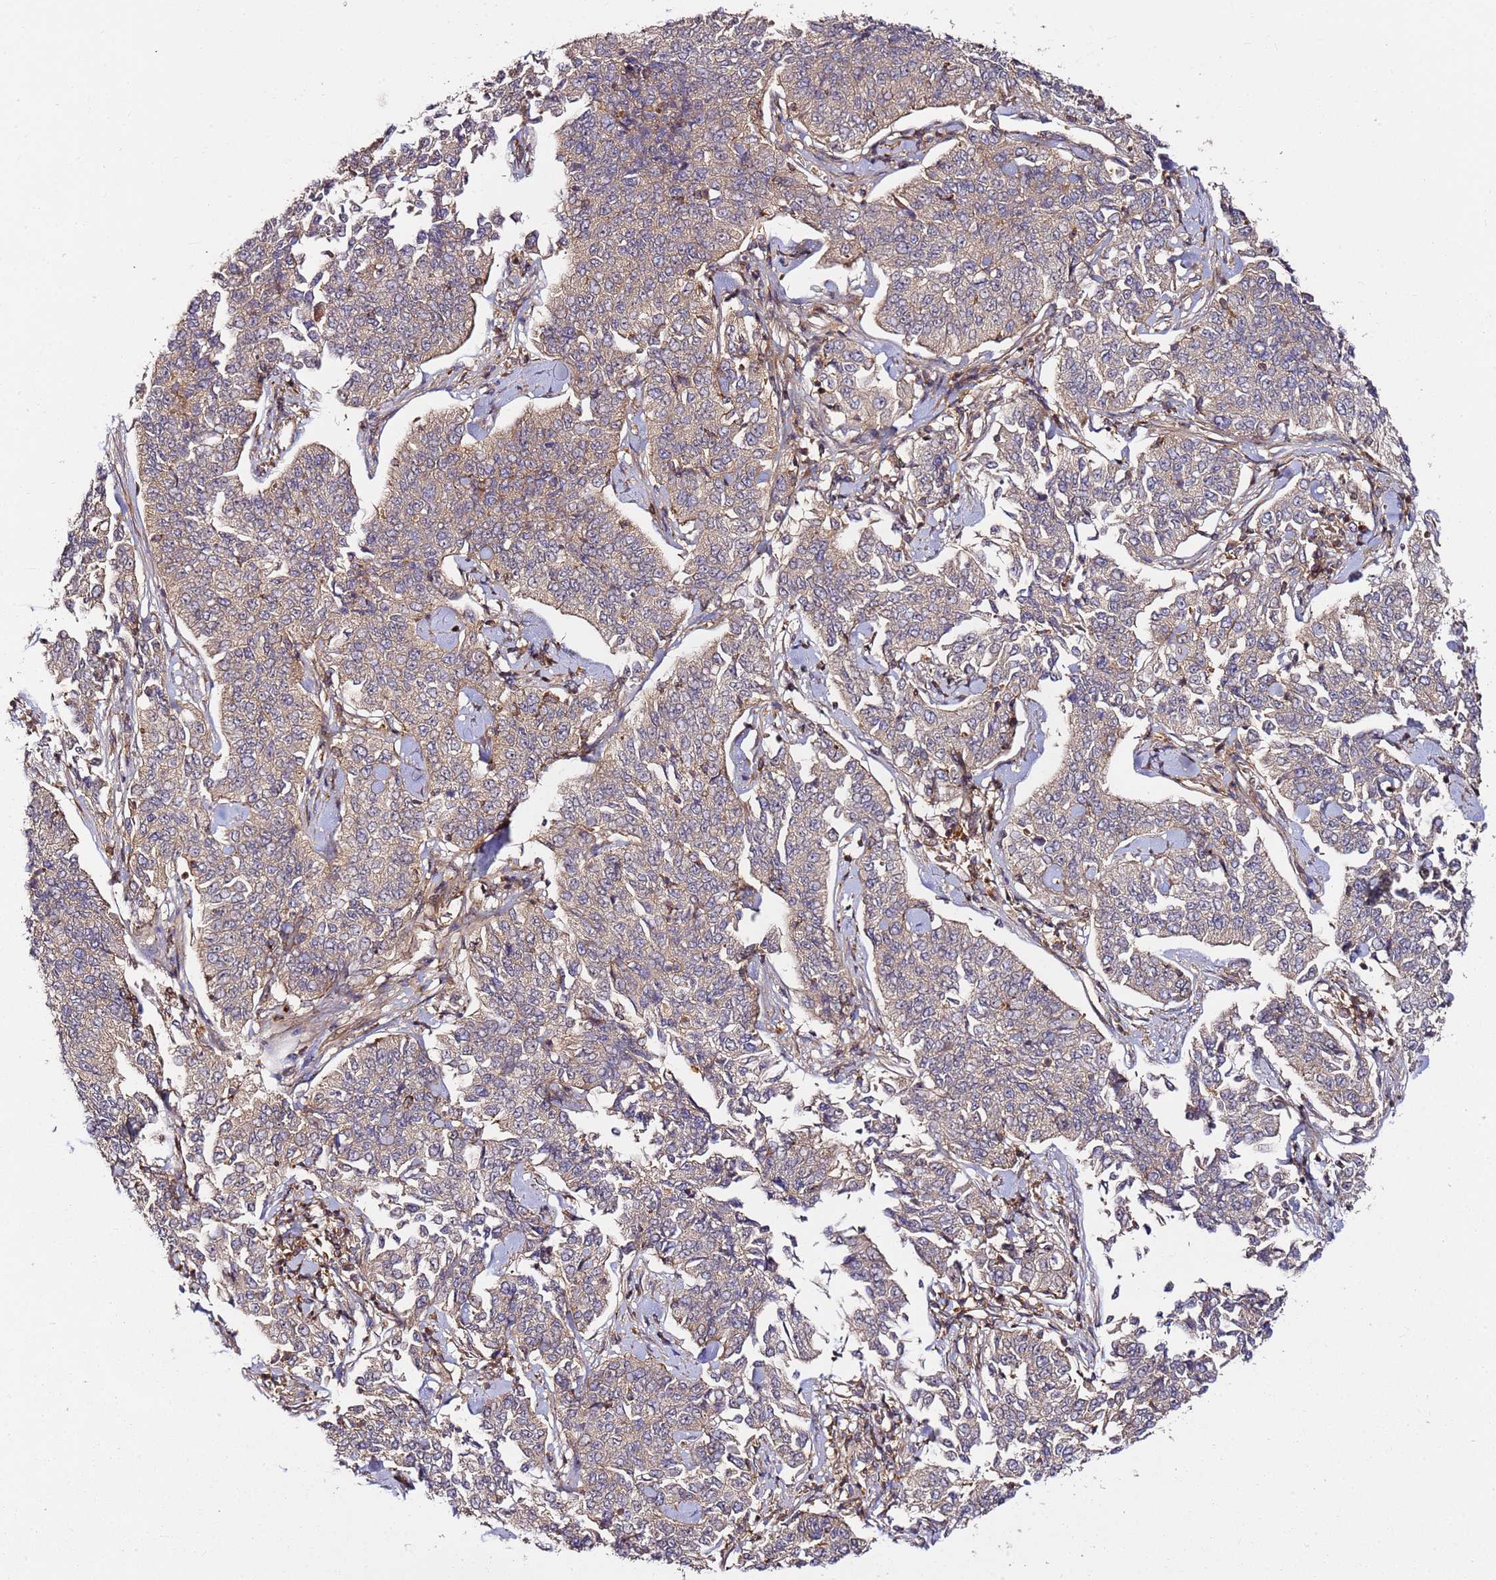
{"staining": {"intensity": "weak", "quantity": "<25%", "location": "cytoplasmic/membranous"}, "tissue": "cervical cancer", "cell_type": "Tumor cells", "image_type": "cancer", "snomed": [{"axis": "morphology", "description": "Squamous cell carcinoma, NOS"}, {"axis": "topography", "description": "Cervix"}], "caption": "Immunohistochemical staining of human cervical cancer demonstrates no significant expression in tumor cells.", "gene": "PRMT7", "patient": {"sex": "female", "age": 35}}